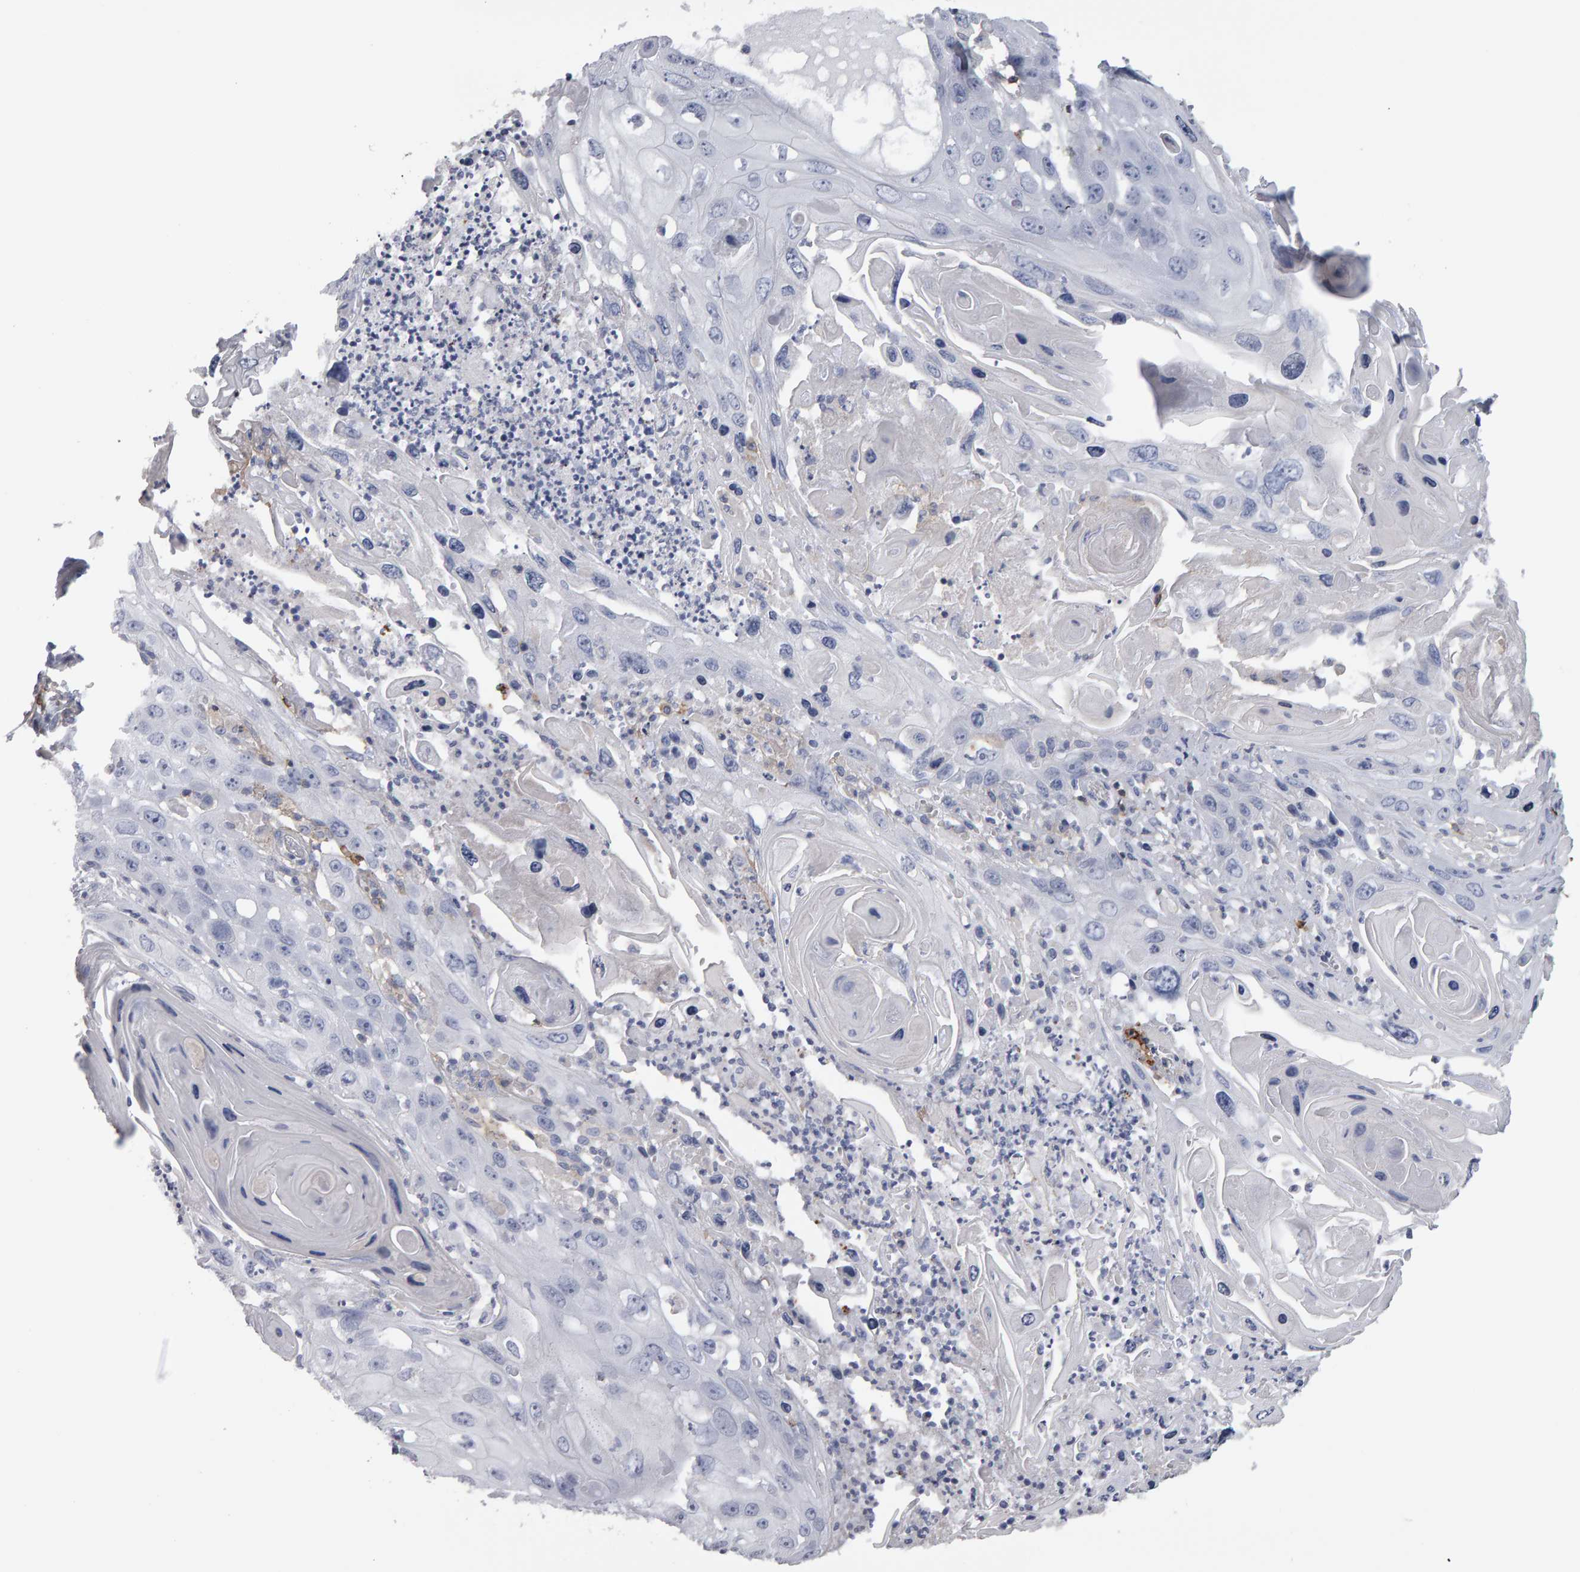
{"staining": {"intensity": "negative", "quantity": "none", "location": "none"}, "tissue": "skin cancer", "cell_type": "Tumor cells", "image_type": "cancer", "snomed": [{"axis": "morphology", "description": "Squamous cell carcinoma, NOS"}, {"axis": "topography", "description": "Skin"}], "caption": "An IHC photomicrograph of skin squamous cell carcinoma is shown. There is no staining in tumor cells of skin squamous cell carcinoma.", "gene": "CD38", "patient": {"sex": "male", "age": 55}}